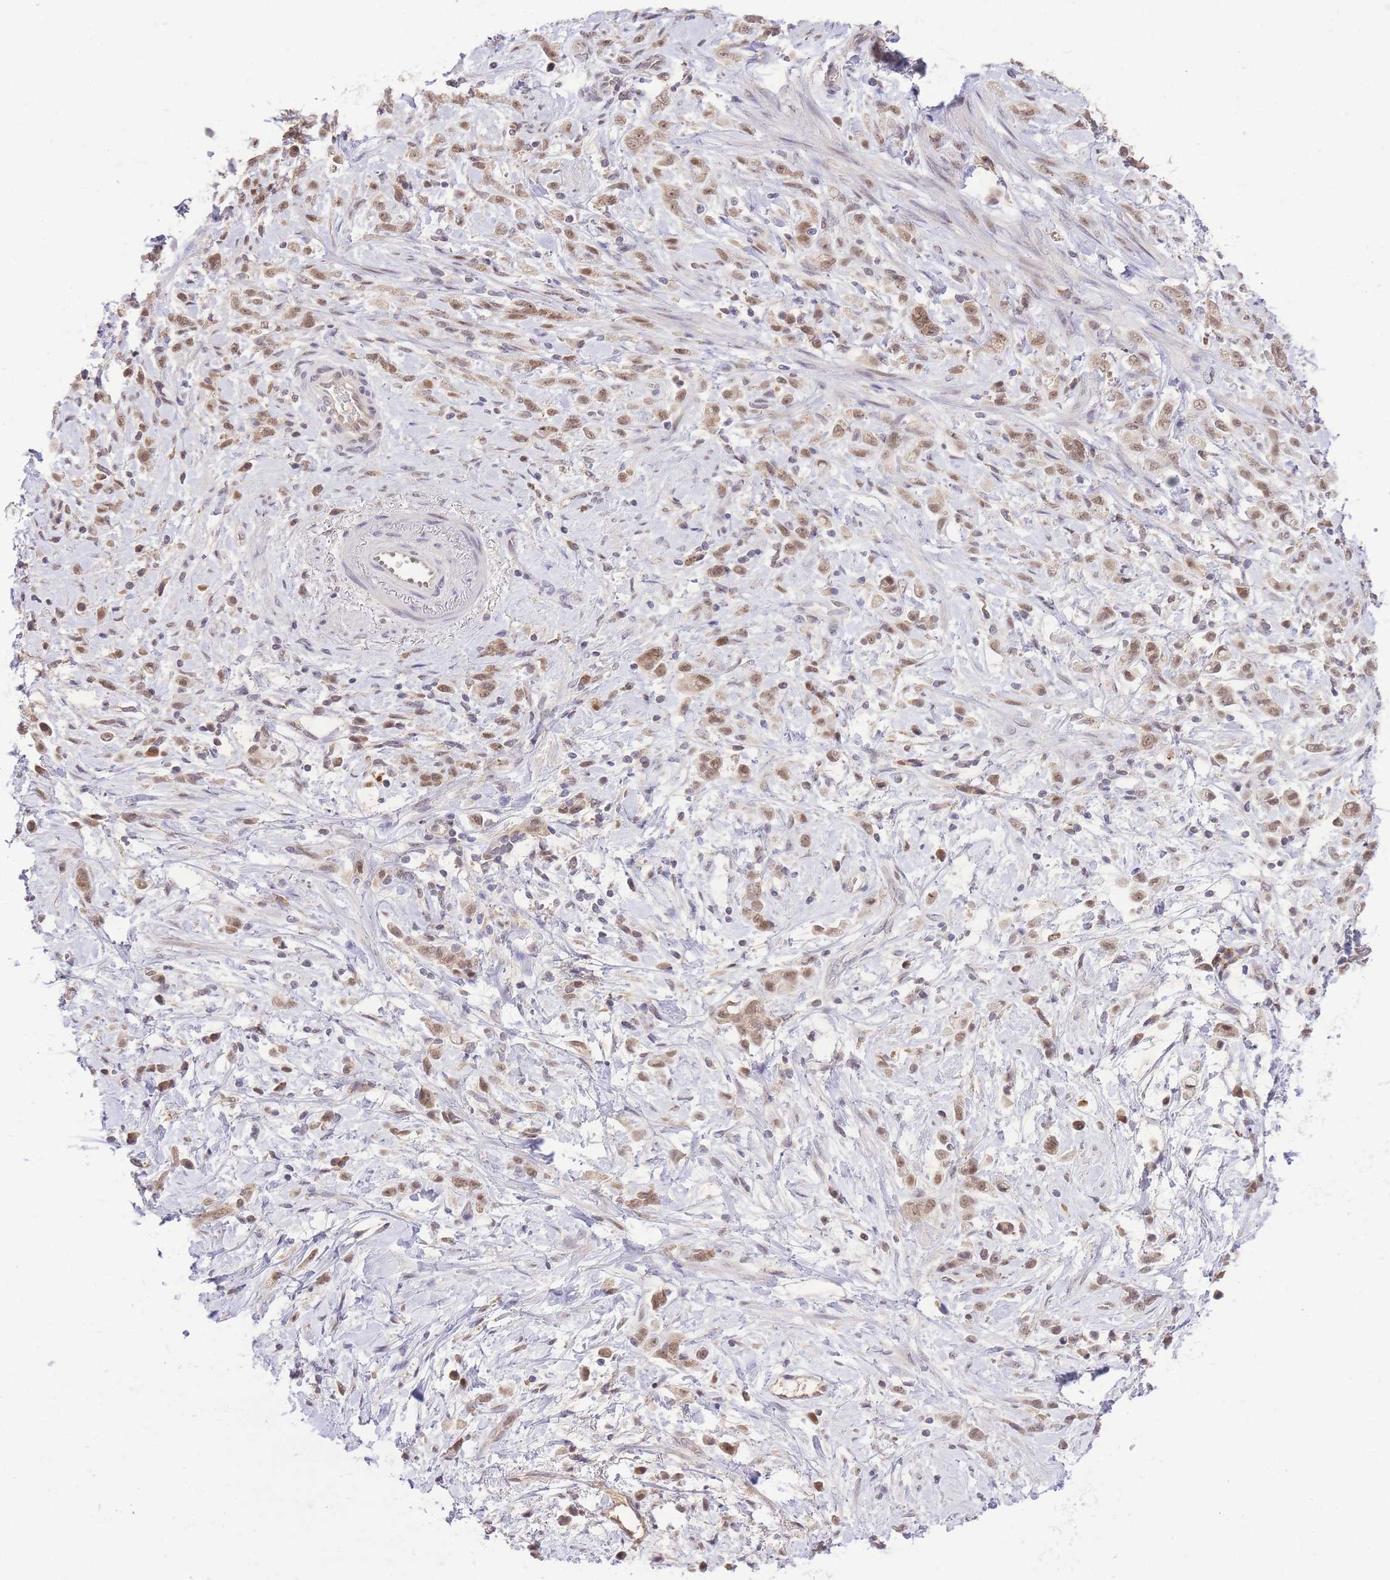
{"staining": {"intensity": "moderate", "quantity": ">75%", "location": "cytoplasmic/membranous,nuclear"}, "tissue": "stomach cancer", "cell_type": "Tumor cells", "image_type": "cancer", "snomed": [{"axis": "morphology", "description": "Adenocarcinoma, NOS"}, {"axis": "topography", "description": "Stomach"}], "caption": "This image exhibits immunohistochemistry (IHC) staining of adenocarcinoma (stomach), with medium moderate cytoplasmic/membranous and nuclear positivity in about >75% of tumor cells.", "gene": "PUS10", "patient": {"sex": "female", "age": 60}}